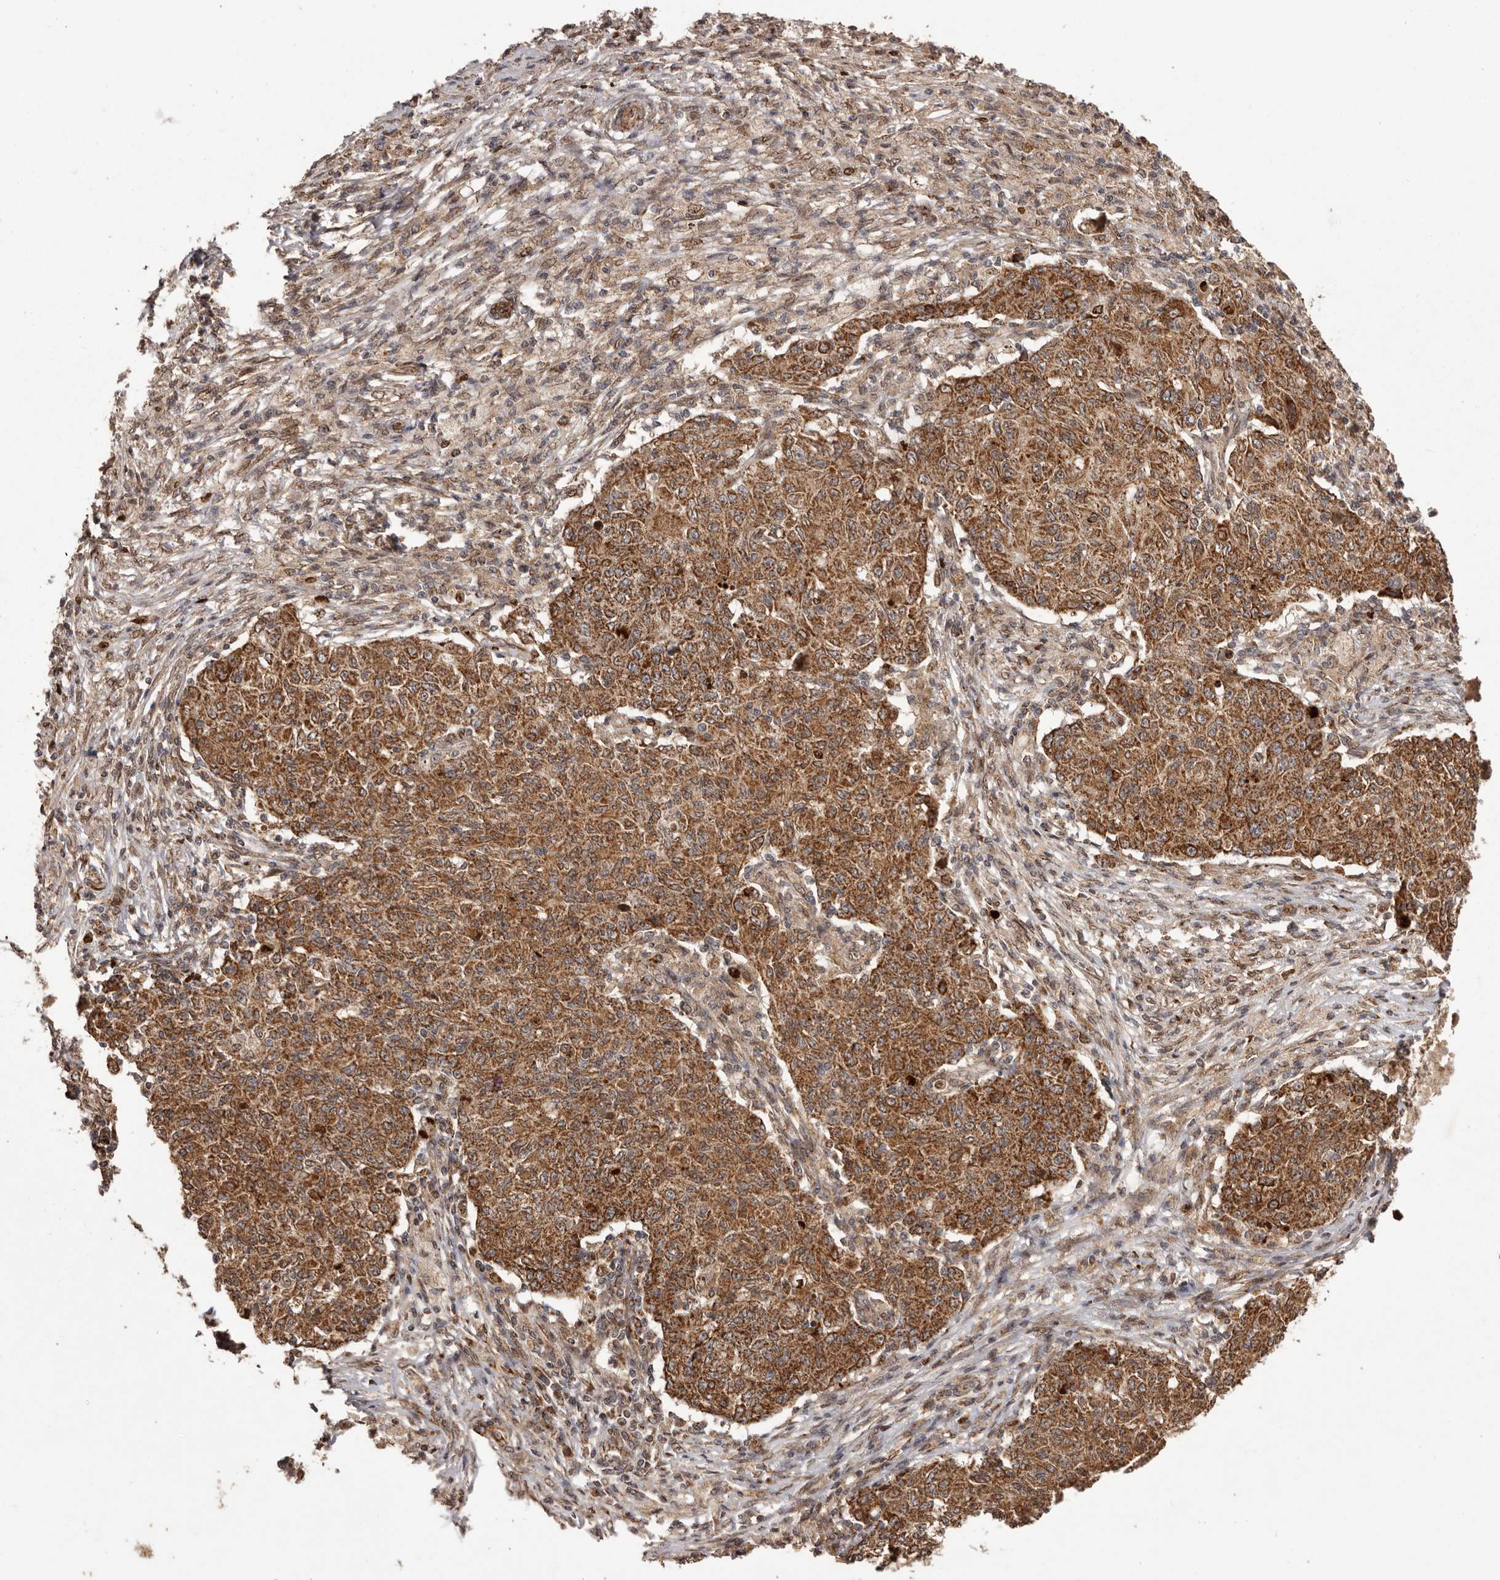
{"staining": {"intensity": "strong", "quantity": ">75%", "location": "cytoplasmic/membranous"}, "tissue": "ovarian cancer", "cell_type": "Tumor cells", "image_type": "cancer", "snomed": [{"axis": "morphology", "description": "Carcinoma, endometroid"}, {"axis": "topography", "description": "Ovary"}], "caption": "An image of human ovarian cancer stained for a protein exhibits strong cytoplasmic/membranous brown staining in tumor cells.", "gene": "CHRM2", "patient": {"sex": "female", "age": 42}}